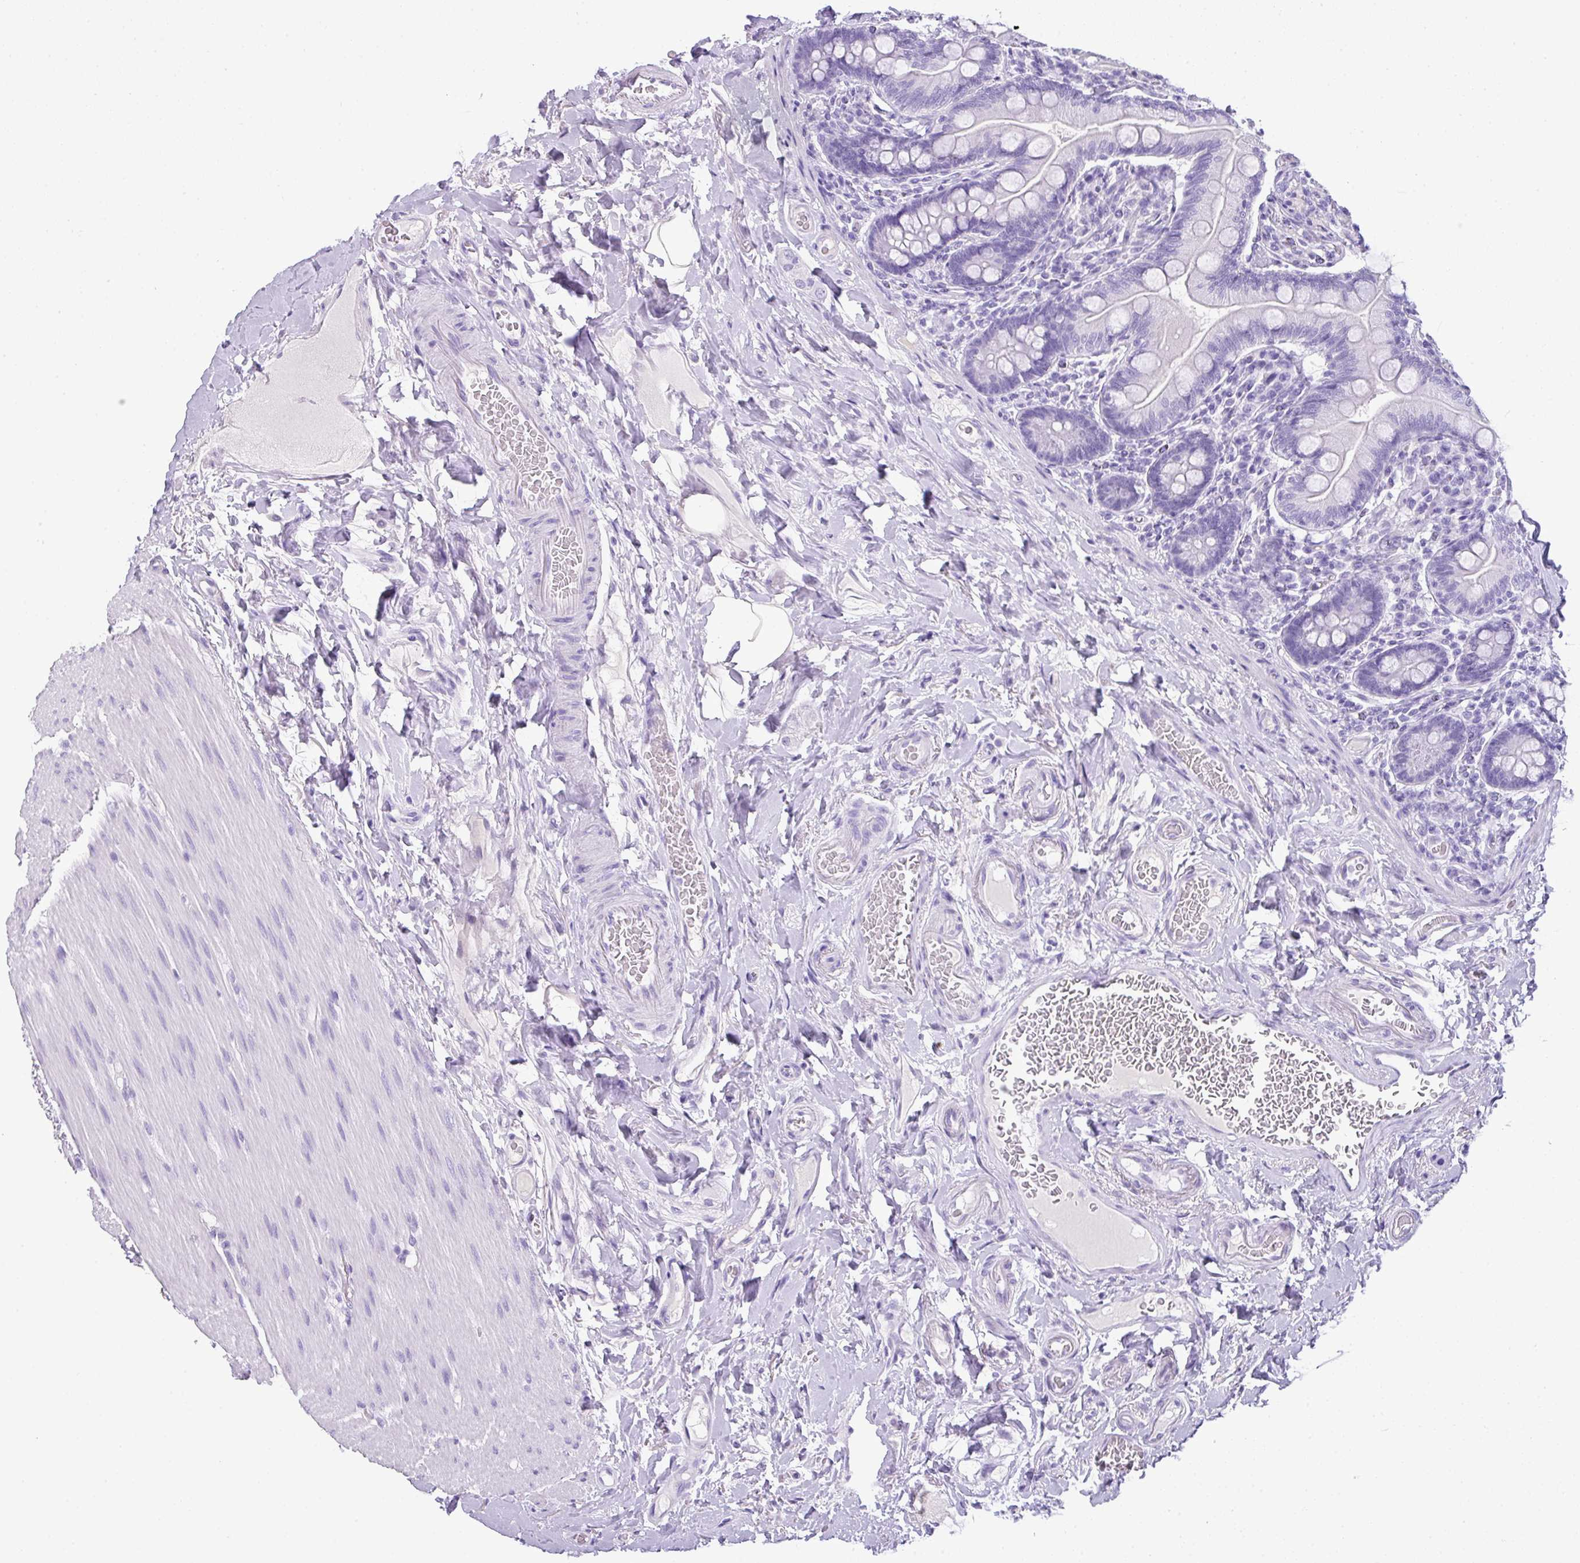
{"staining": {"intensity": "negative", "quantity": "none", "location": "none"}, "tissue": "small intestine", "cell_type": "Glandular cells", "image_type": "normal", "snomed": [{"axis": "morphology", "description": "Normal tissue, NOS"}, {"axis": "topography", "description": "Small intestine"}], "caption": "The histopathology image demonstrates no significant positivity in glandular cells of small intestine. The staining was performed using DAB to visualize the protein expression in brown, while the nuclei were stained in blue with hematoxylin (Magnification: 20x).", "gene": "TNP1", "patient": {"sex": "female", "age": 64}}